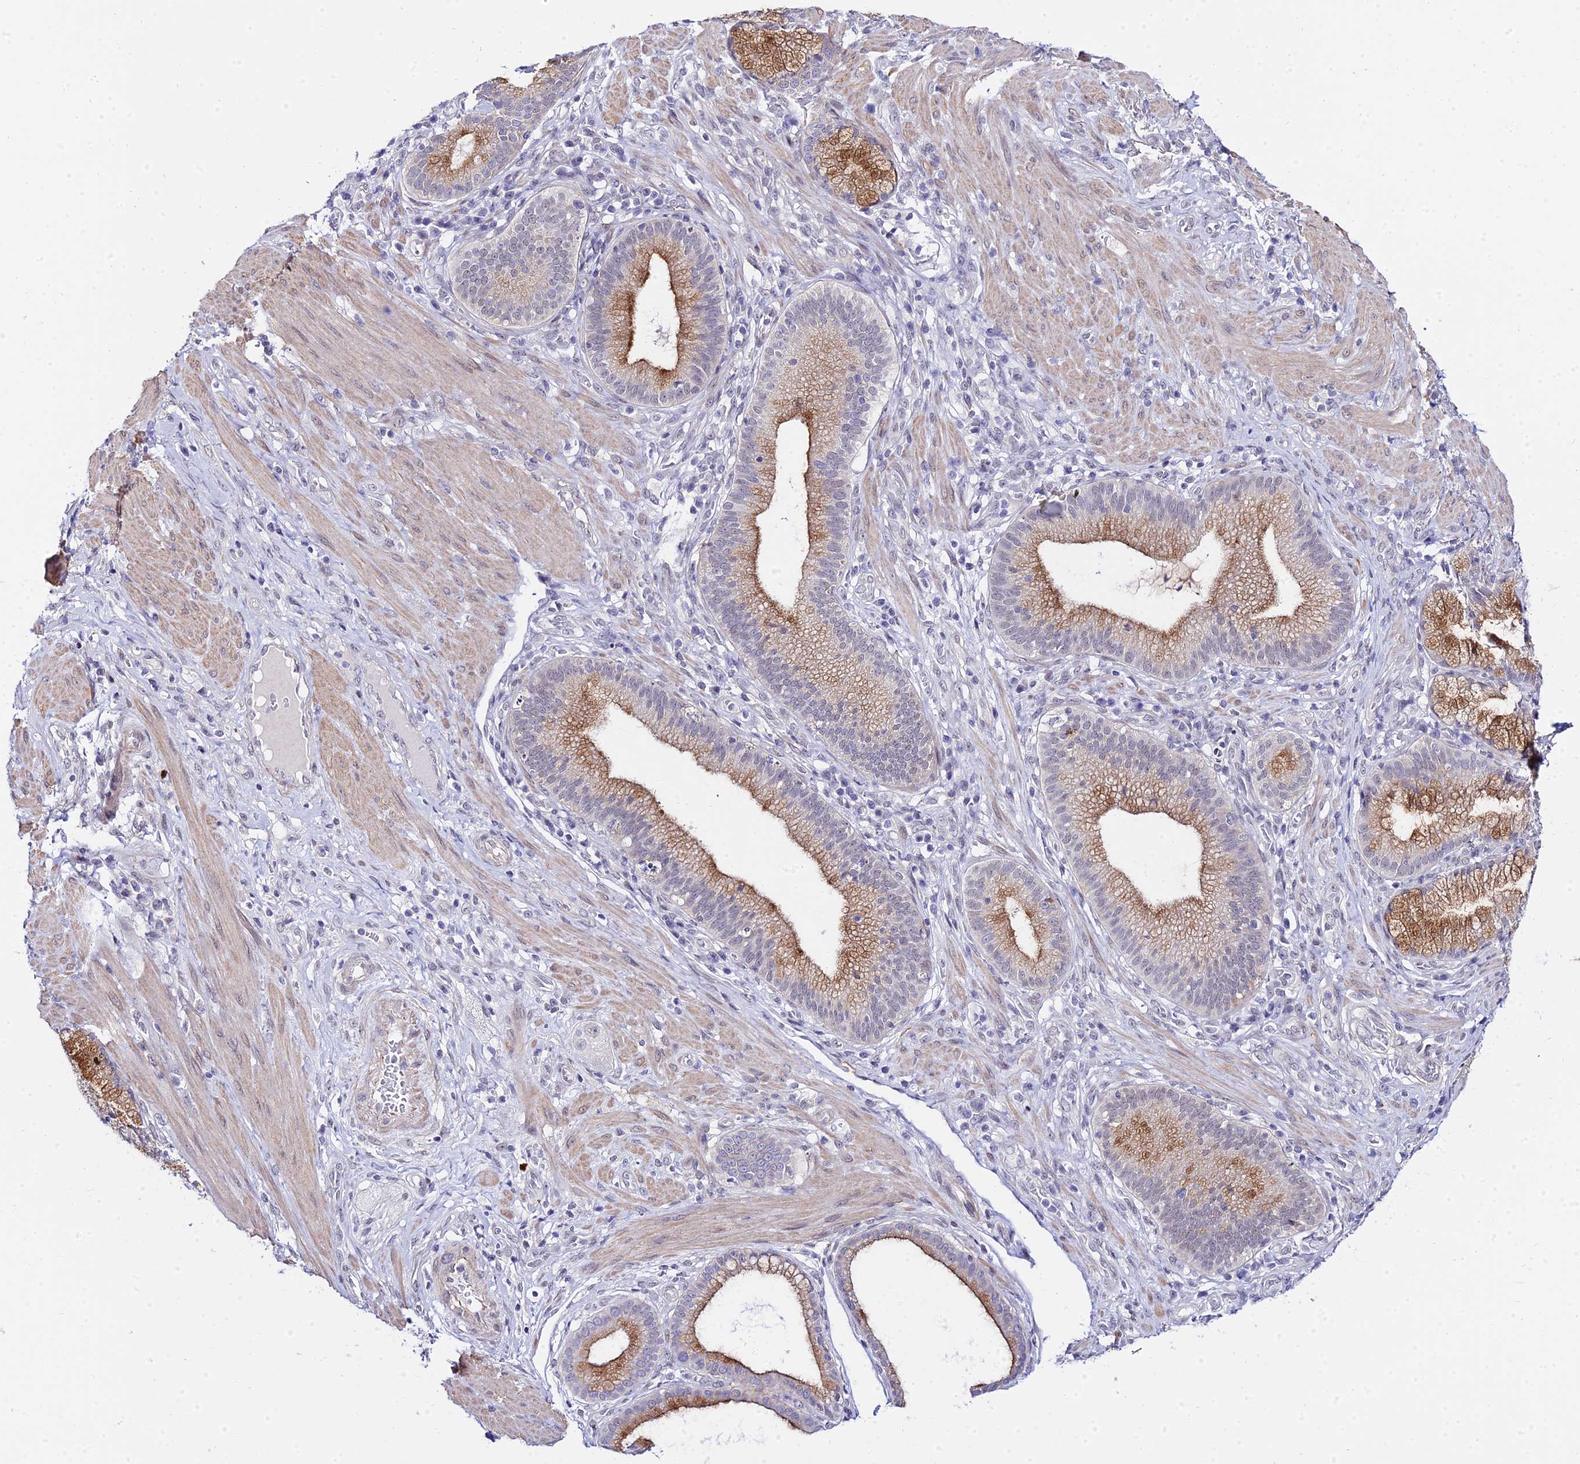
{"staining": {"intensity": "moderate", "quantity": "25%-75%", "location": "cytoplasmic/membranous"}, "tissue": "pancreatic cancer", "cell_type": "Tumor cells", "image_type": "cancer", "snomed": [{"axis": "morphology", "description": "Adenocarcinoma, NOS"}, {"axis": "topography", "description": "Pancreas"}], "caption": "Moderate cytoplasmic/membranous protein positivity is identified in about 25%-75% of tumor cells in pancreatic adenocarcinoma. (DAB IHC, brown staining for protein, blue staining for nuclei).", "gene": "ZNF628", "patient": {"sex": "male", "age": 72}}